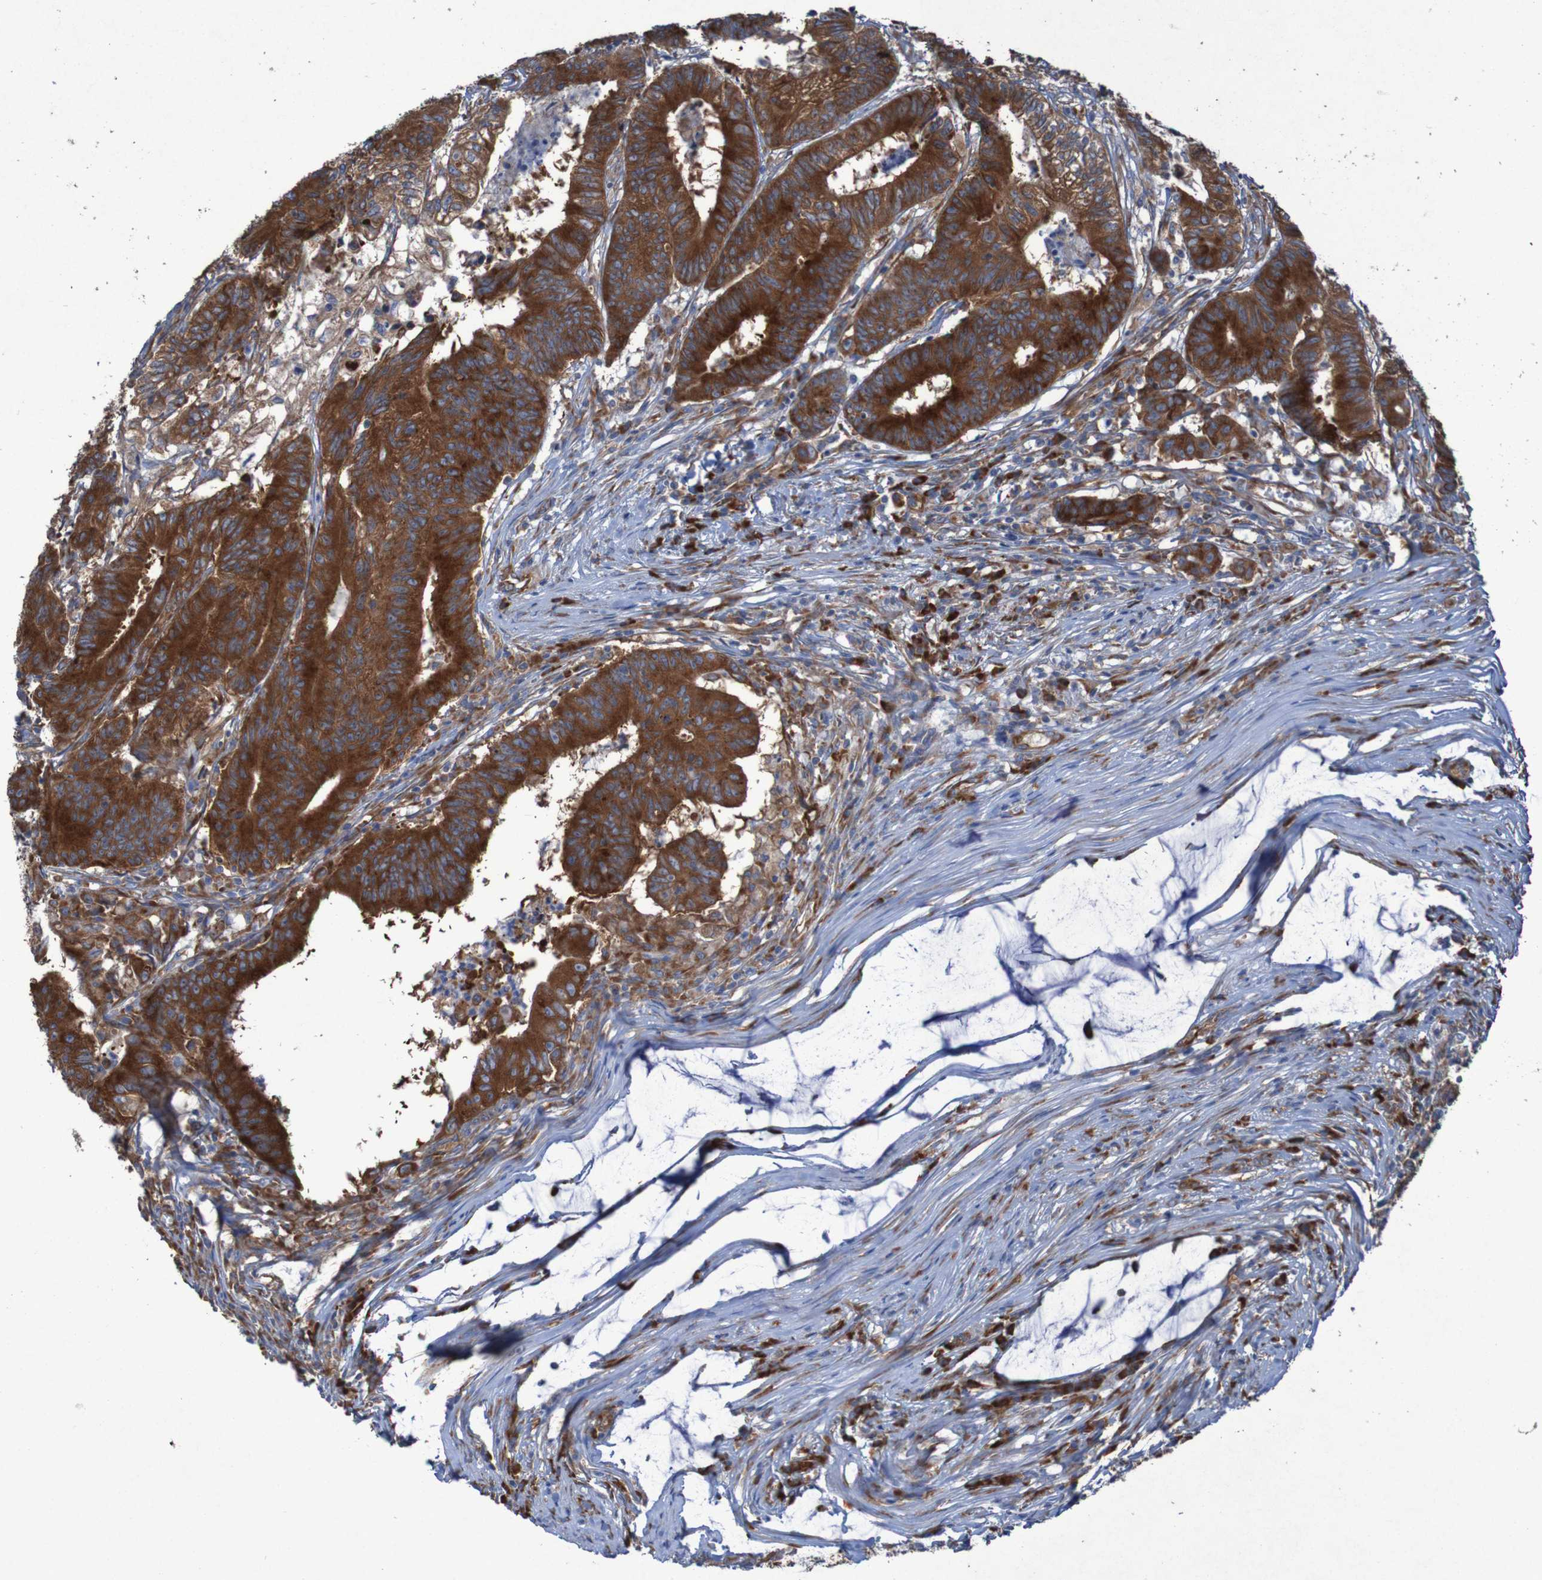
{"staining": {"intensity": "strong", "quantity": ">75%", "location": "cytoplasmic/membranous"}, "tissue": "colorectal cancer", "cell_type": "Tumor cells", "image_type": "cancer", "snomed": [{"axis": "morphology", "description": "Adenocarcinoma, NOS"}, {"axis": "topography", "description": "Colon"}], "caption": "Protein expression analysis of colorectal adenocarcinoma displays strong cytoplasmic/membranous staining in approximately >75% of tumor cells.", "gene": "RPL10", "patient": {"sex": "male", "age": 45}}